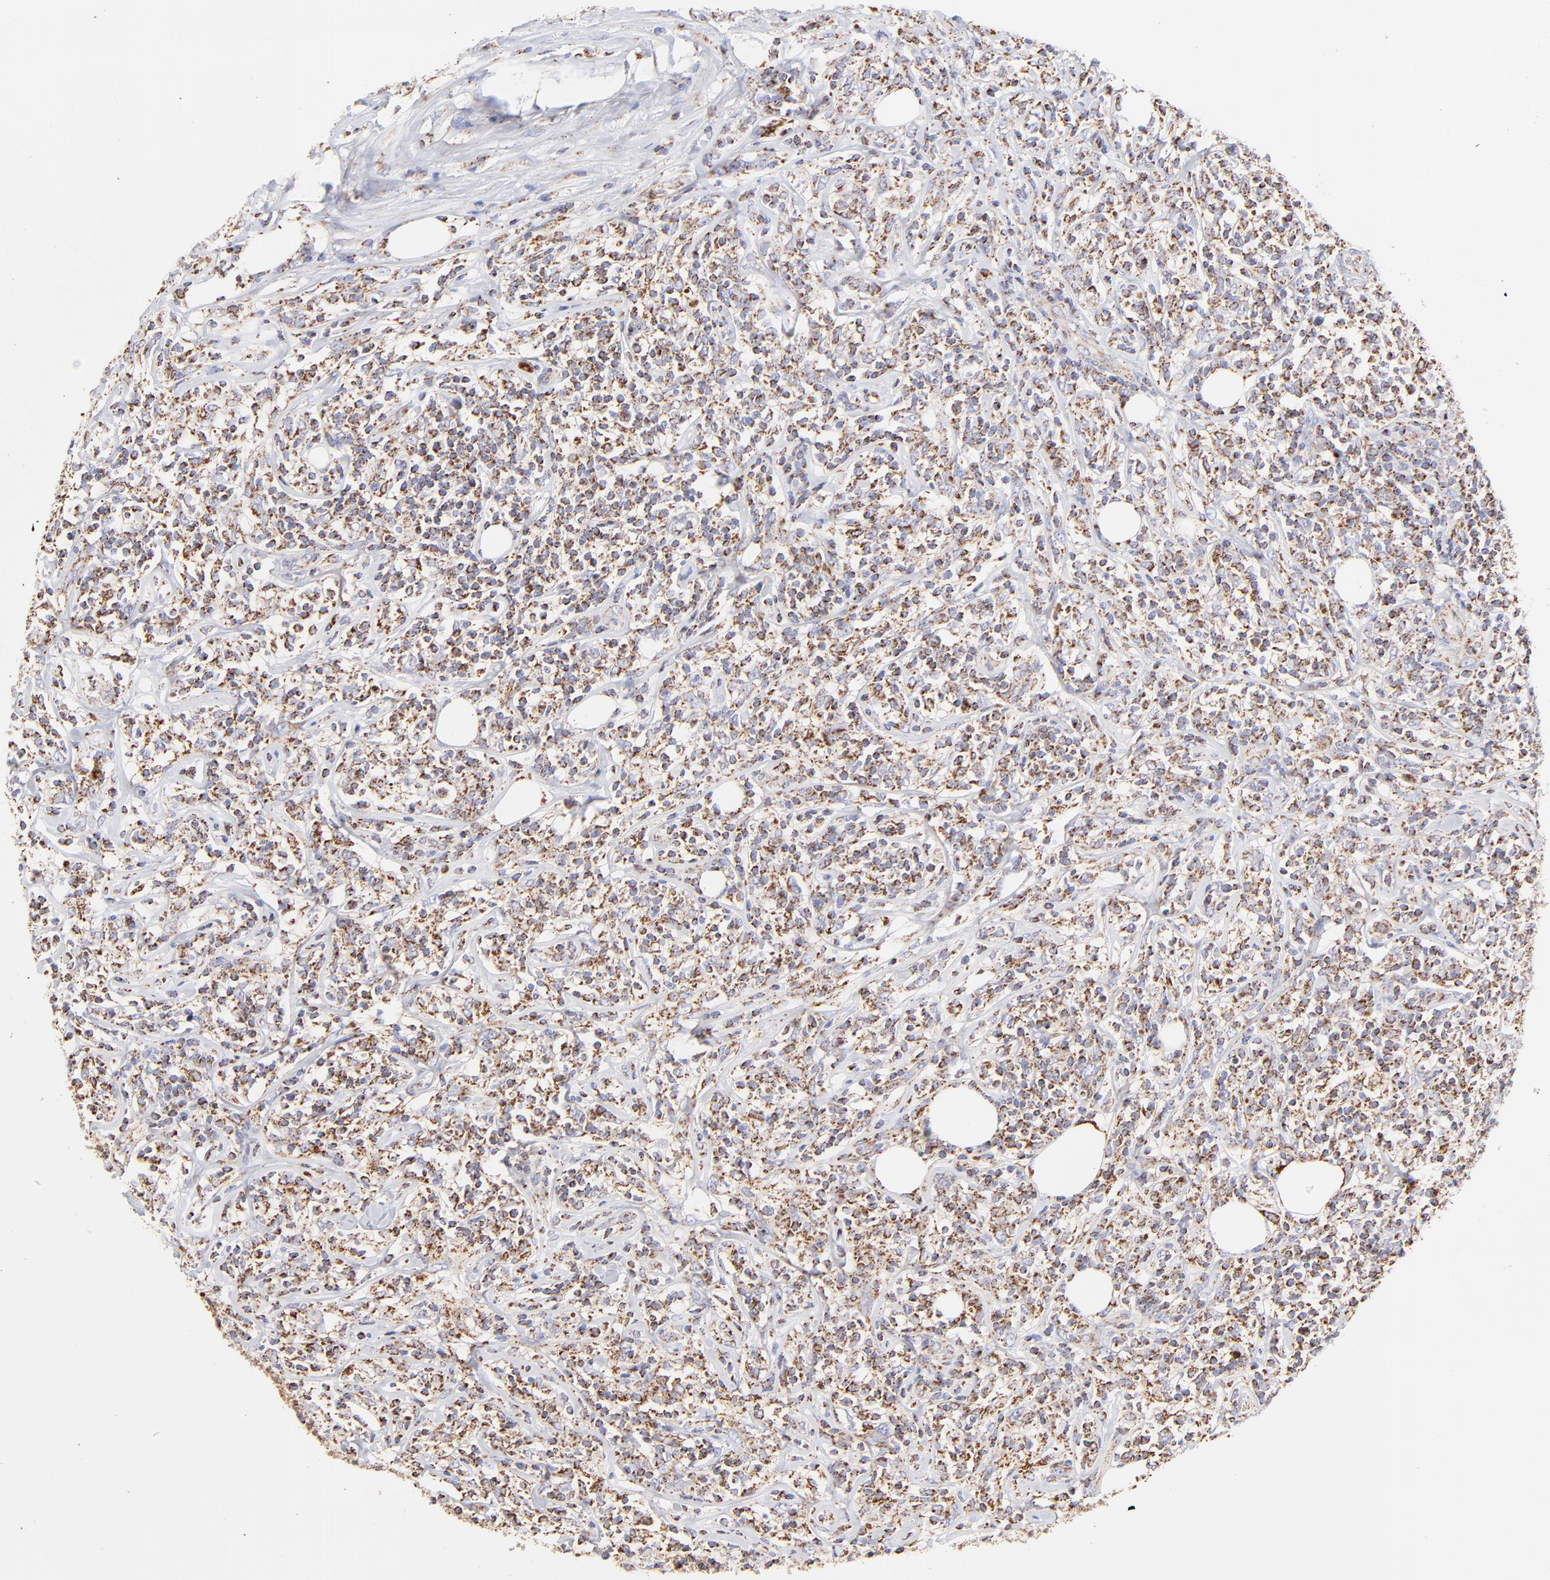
{"staining": {"intensity": "moderate", "quantity": "25%-75%", "location": "cytoplasmic/membranous"}, "tissue": "lymphoma", "cell_type": "Tumor cells", "image_type": "cancer", "snomed": [{"axis": "morphology", "description": "Malignant lymphoma, non-Hodgkin's type, High grade"}, {"axis": "topography", "description": "Lymph node"}], "caption": "Immunohistochemical staining of human high-grade malignant lymphoma, non-Hodgkin's type reveals moderate cytoplasmic/membranous protein staining in approximately 25%-75% of tumor cells.", "gene": "ECH1", "patient": {"sex": "female", "age": 84}}